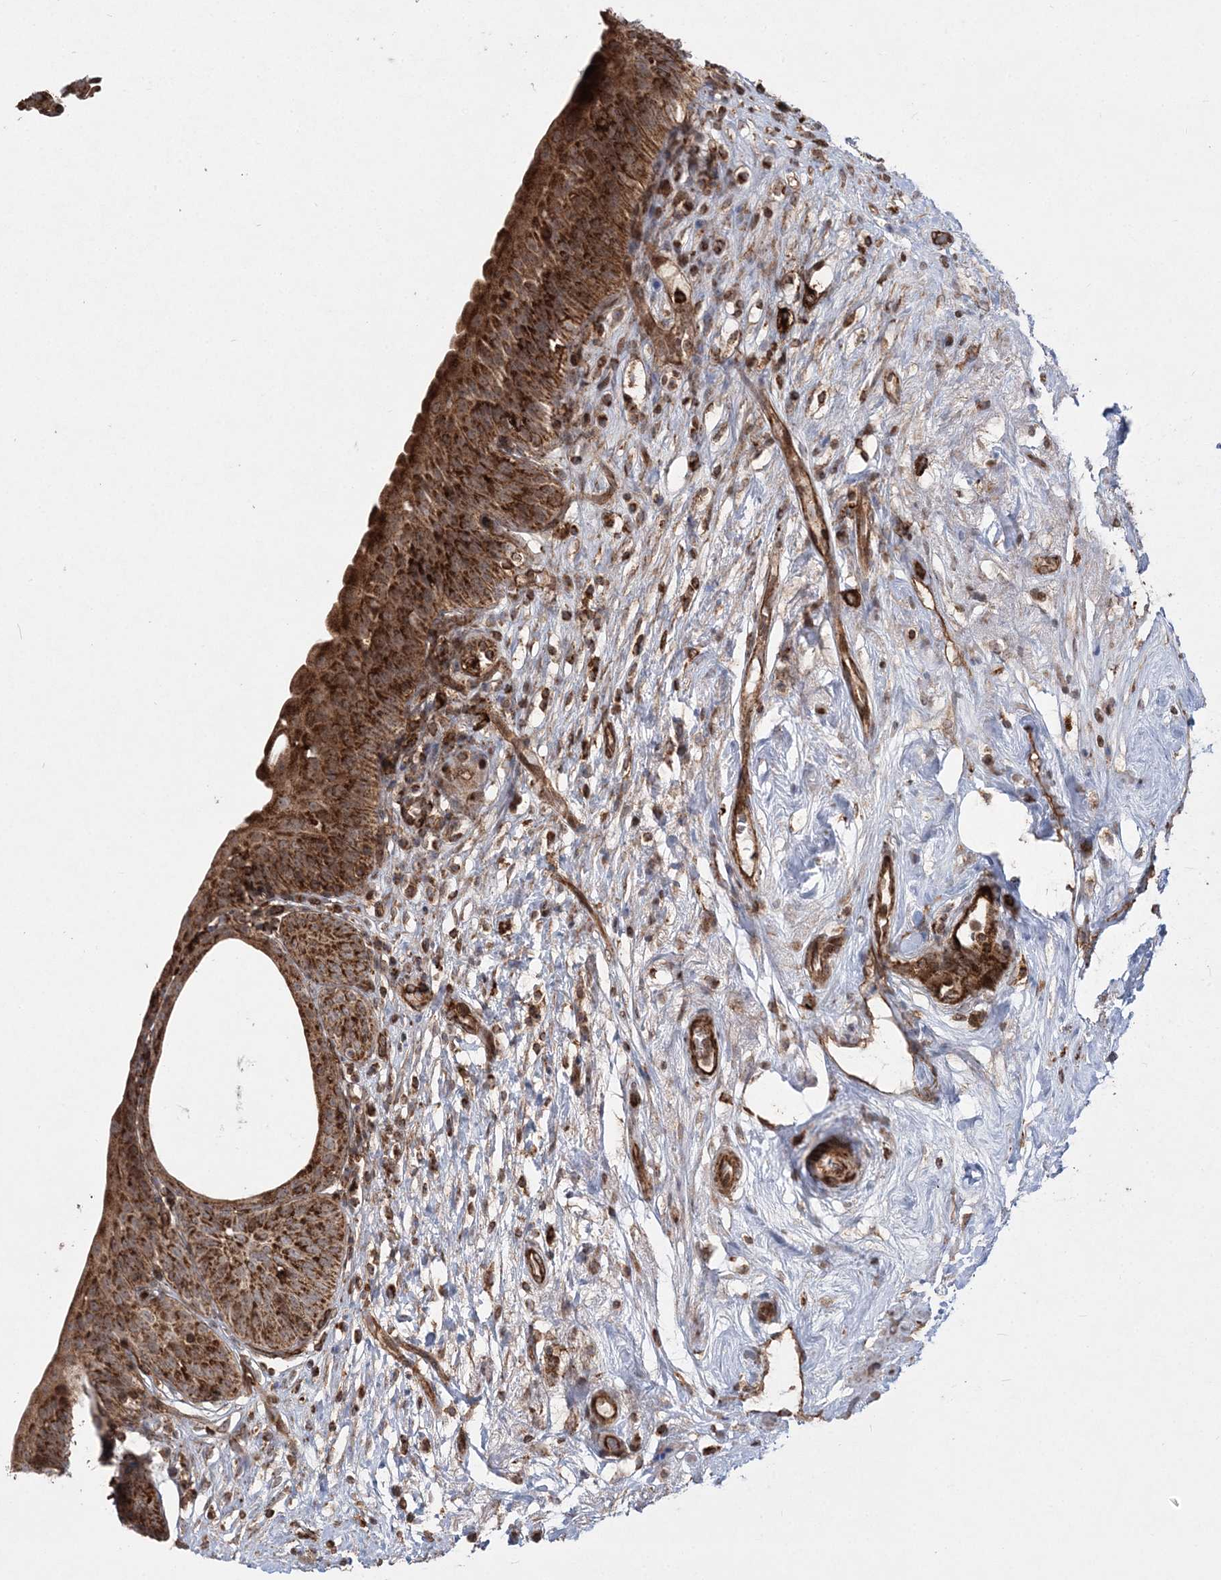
{"staining": {"intensity": "strong", "quantity": ">75%", "location": "cytoplasmic/membranous"}, "tissue": "urinary bladder", "cell_type": "Urothelial cells", "image_type": "normal", "snomed": [{"axis": "morphology", "description": "Normal tissue, NOS"}, {"axis": "topography", "description": "Urinary bladder"}], "caption": "Immunohistochemistry micrograph of unremarkable human urinary bladder stained for a protein (brown), which displays high levels of strong cytoplasmic/membranous staining in approximately >75% of urothelial cells.", "gene": "LRPPRC", "patient": {"sex": "male", "age": 83}}